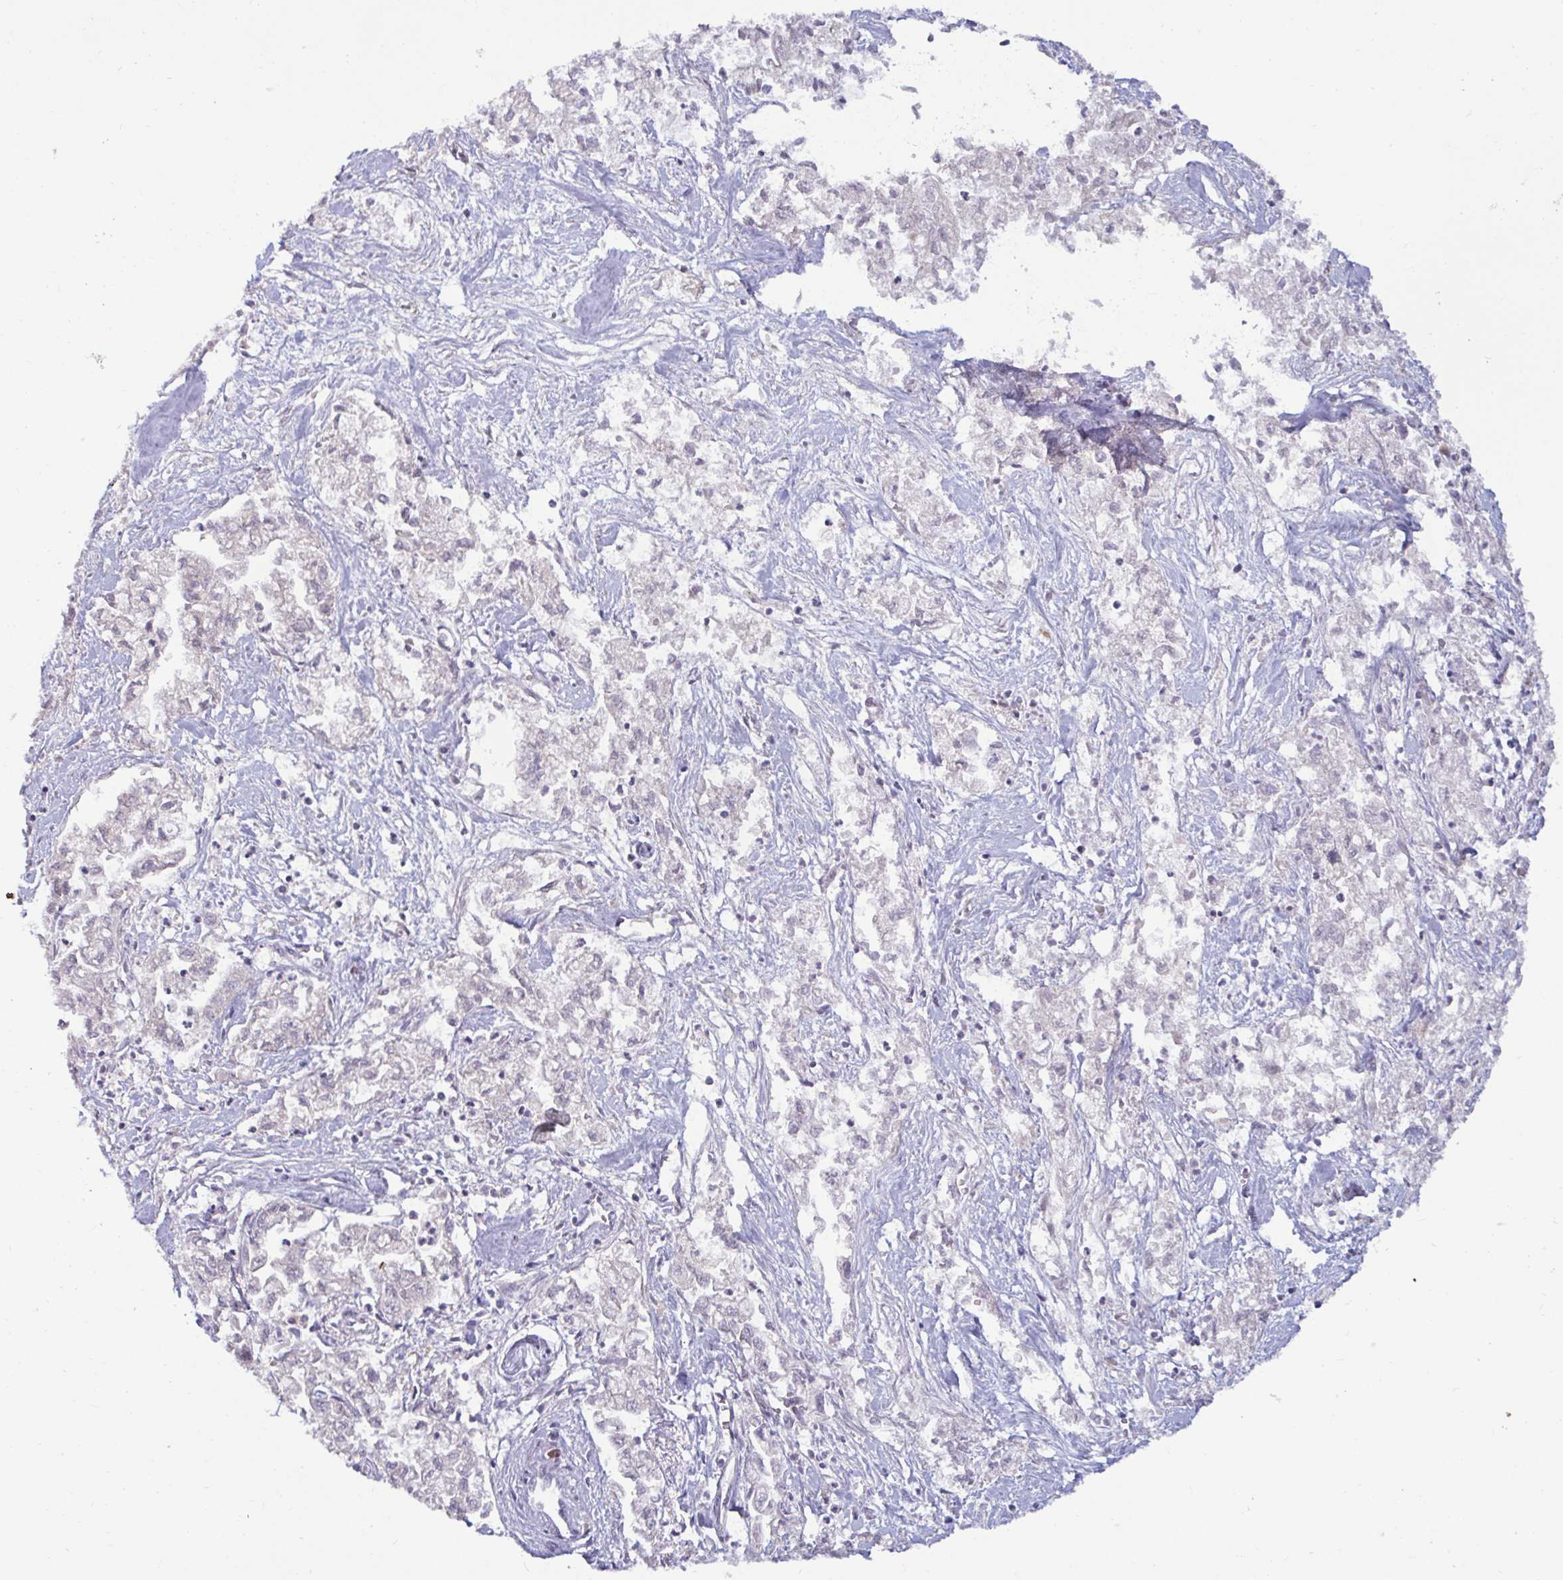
{"staining": {"intensity": "negative", "quantity": "none", "location": "none"}, "tissue": "pancreatic cancer", "cell_type": "Tumor cells", "image_type": "cancer", "snomed": [{"axis": "morphology", "description": "Adenocarcinoma, NOS"}, {"axis": "topography", "description": "Pancreas"}], "caption": "Immunohistochemistry of pancreatic cancer displays no staining in tumor cells.", "gene": "GSTM1", "patient": {"sex": "male", "age": 72}}